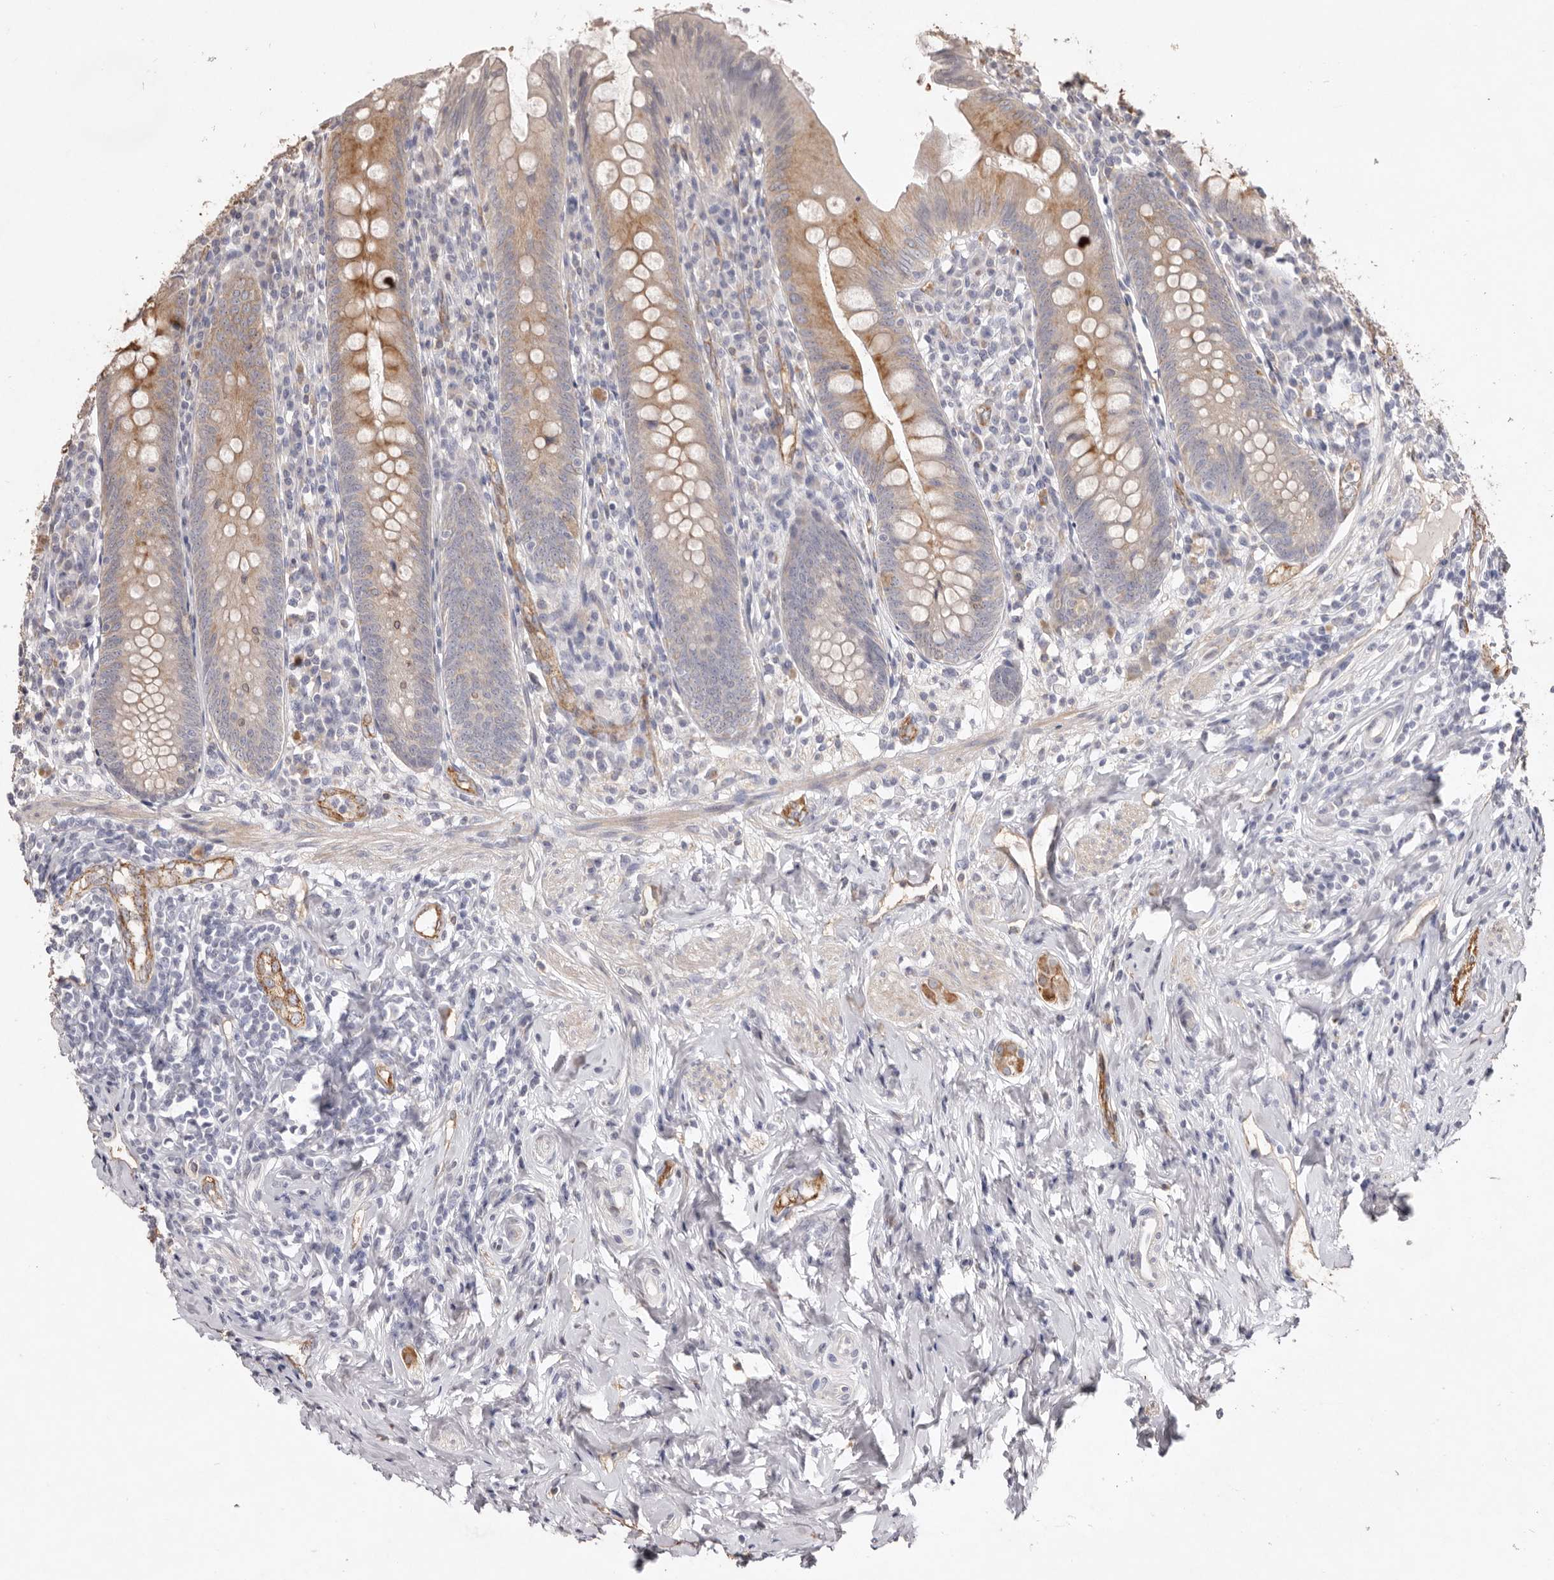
{"staining": {"intensity": "moderate", "quantity": ">75%", "location": "cytoplasmic/membranous"}, "tissue": "appendix", "cell_type": "Glandular cells", "image_type": "normal", "snomed": [{"axis": "morphology", "description": "Normal tissue, NOS"}, {"axis": "topography", "description": "Appendix"}], "caption": "A high-resolution histopathology image shows immunohistochemistry staining of benign appendix, which shows moderate cytoplasmic/membranous staining in approximately >75% of glandular cells. The protein is stained brown, and the nuclei are stained in blue (DAB IHC with brightfield microscopy, high magnification).", "gene": "ZYG11B", "patient": {"sex": "female", "age": 54}}